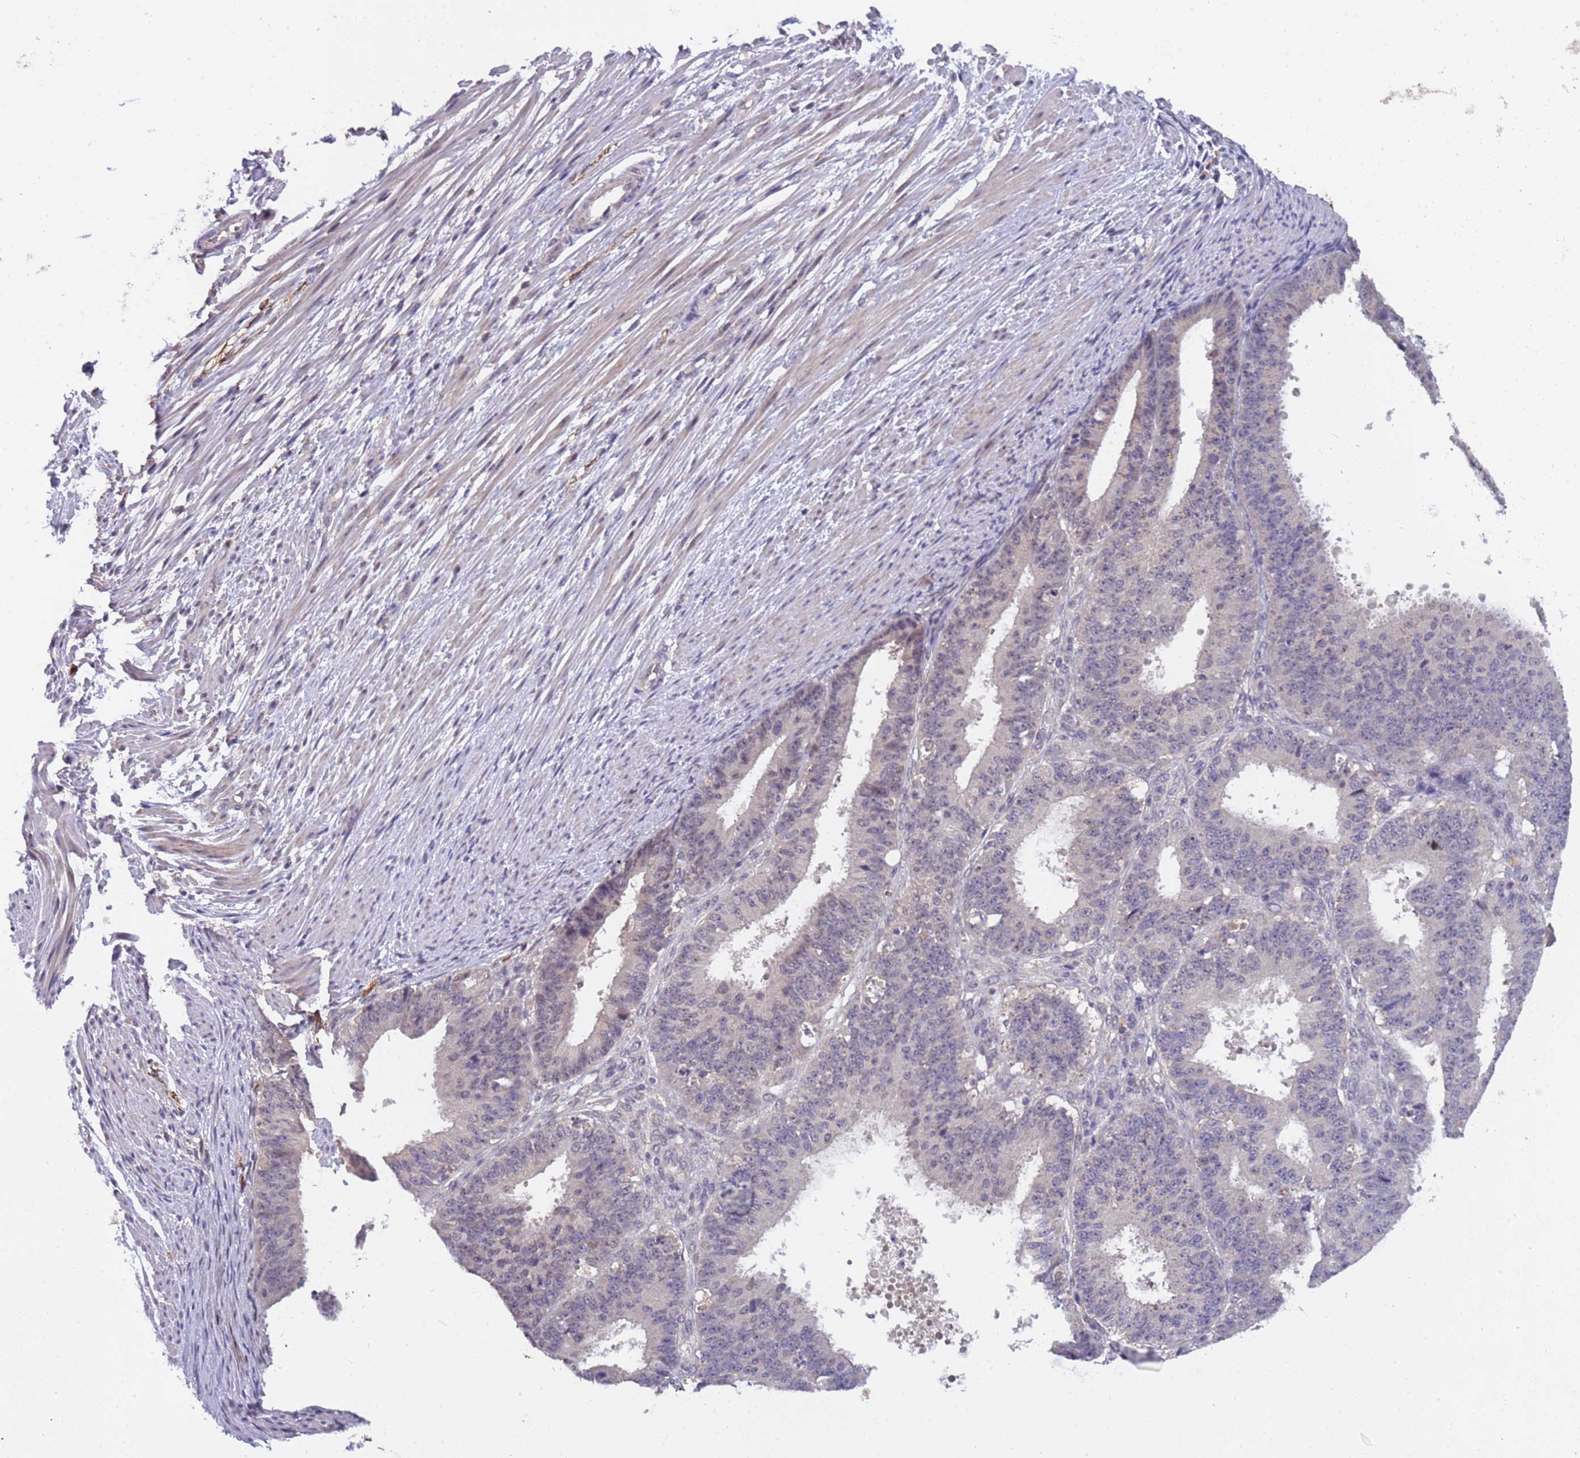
{"staining": {"intensity": "weak", "quantity": "<25%", "location": "nuclear"}, "tissue": "ovarian cancer", "cell_type": "Tumor cells", "image_type": "cancer", "snomed": [{"axis": "morphology", "description": "Carcinoma, endometroid"}, {"axis": "topography", "description": "Appendix"}, {"axis": "topography", "description": "Ovary"}], "caption": "This is an immunohistochemistry (IHC) image of human ovarian cancer (endometroid carcinoma). There is no positivity in tumor cells.", "gene": "ZNF248", "patient": {"sex": "female", "age": 42}}